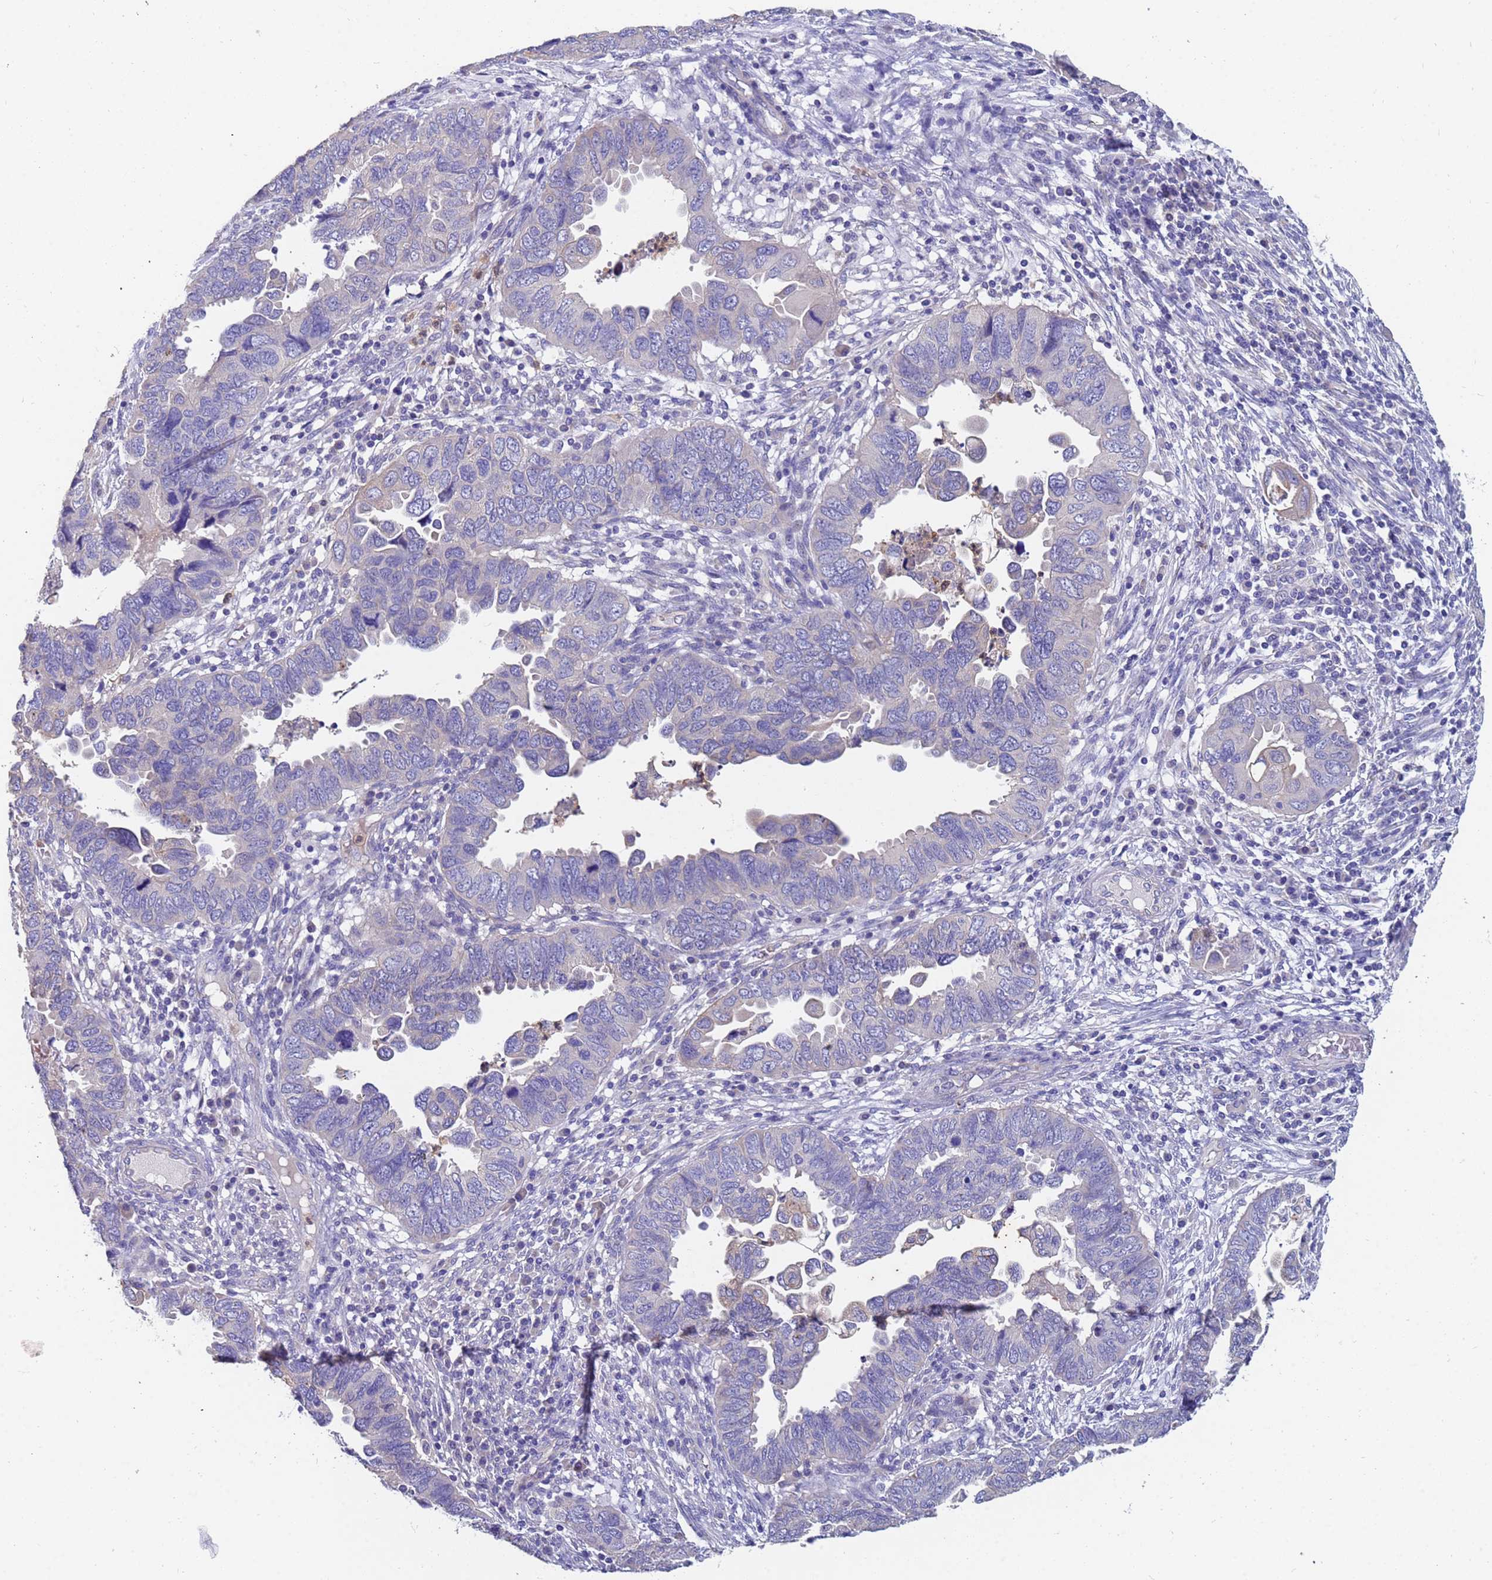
{"staining": {"intensity": "negative", "quantity": "none", "location": "none"}, "tissue": "endometrial cancer", "cell_type": "Tumor cells", "image_type": "cancer", "snomed": [{"axis": "morphology", "description": "Adenocarcinoma, NOS"}, {"axis": "topography", "description": "Endometrium"}], "caption": "The micrograph exhibits no staining of tumor cells in endometrial cancer. (Immunohistochemistry, brightfield microscopy, high magnification).", "gene": "TTLL11", "patient": {"sex": "female", "age": 79}}